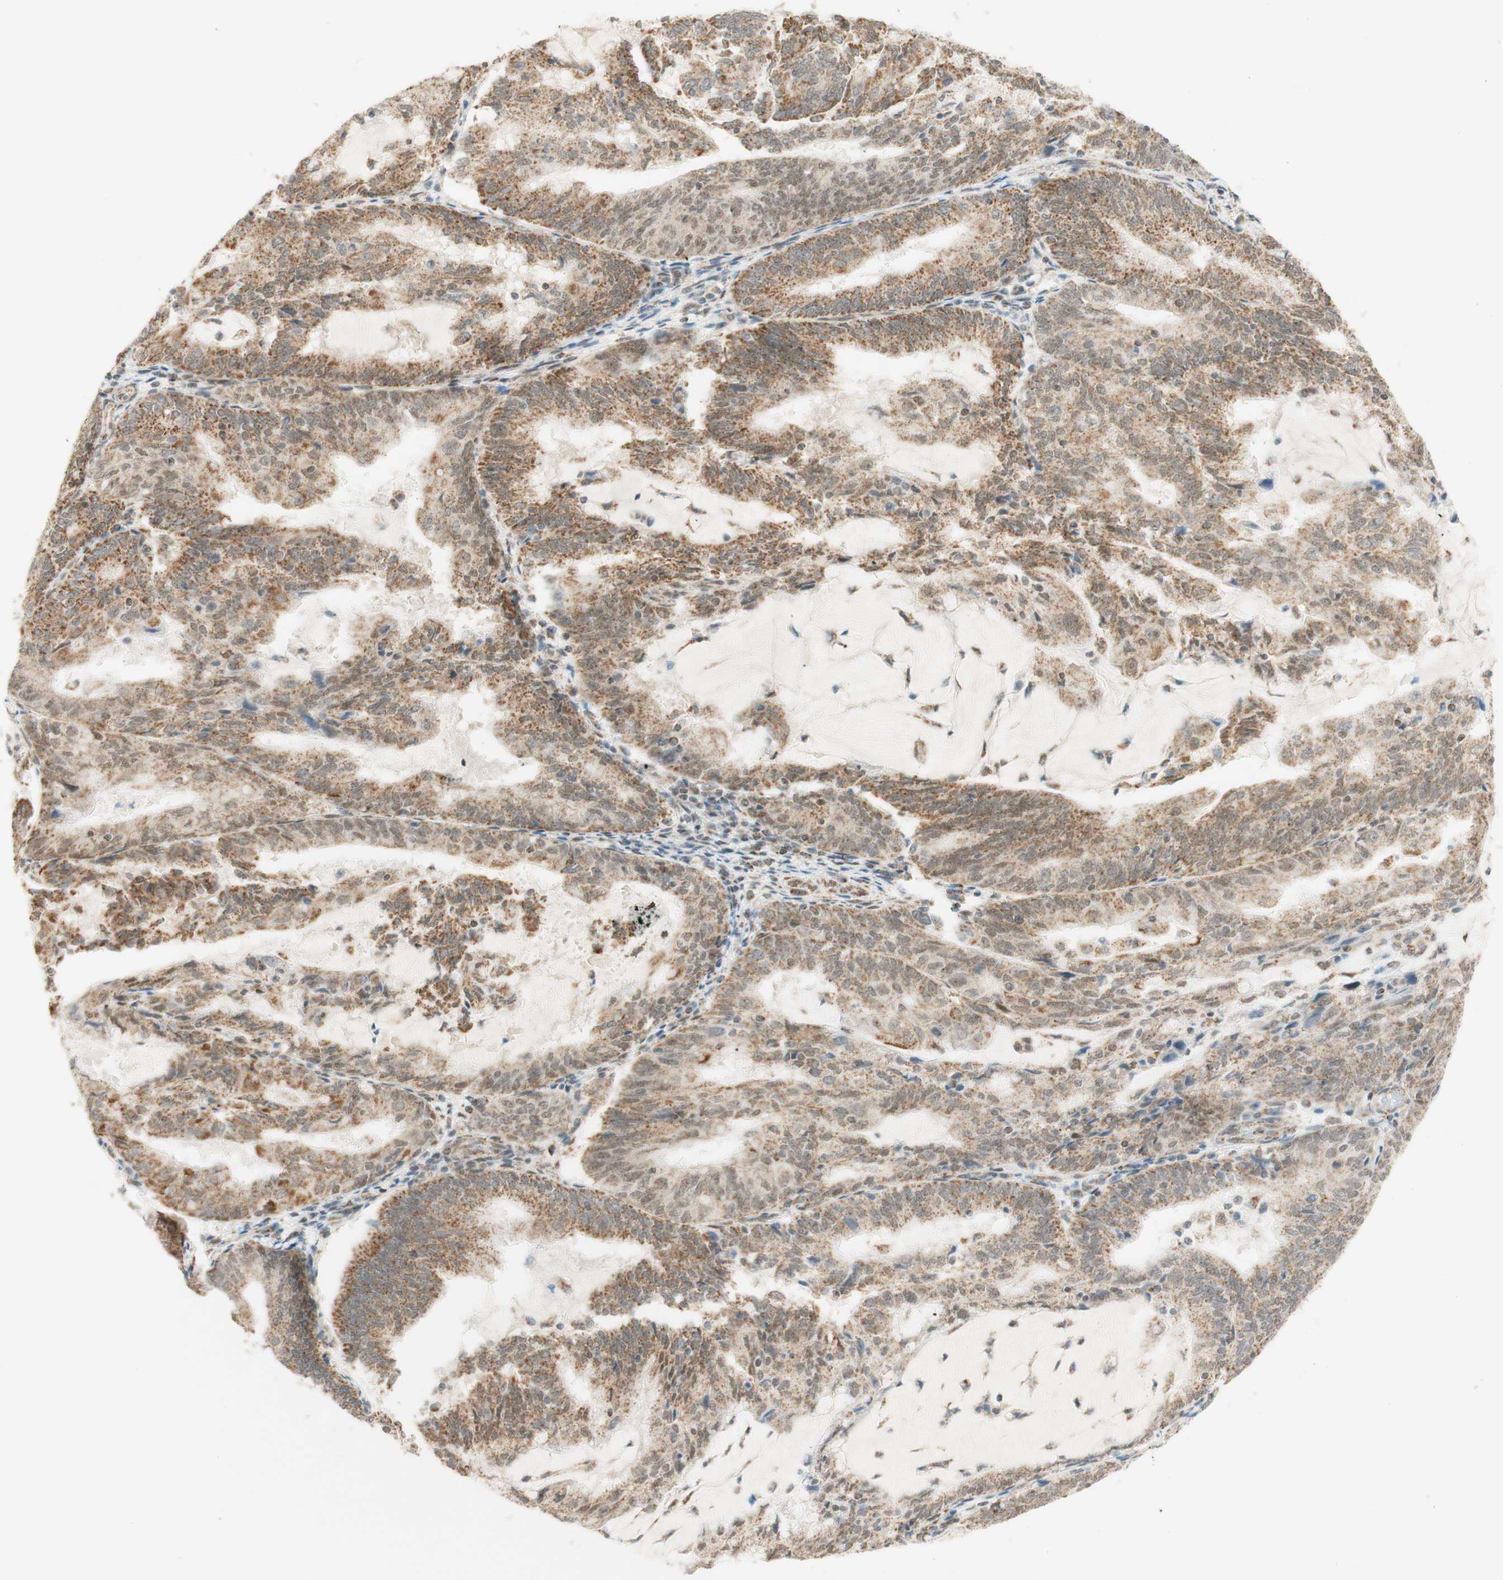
{"staining": {"intensity": "moderate", "quantity": ">75%", "location": "cytoplasmic/membranous,nuclear"}, "tissue": "endometrial cancer", "cell_type": "Tumor cells", "image_type": "cancer", "snomed": [{"axis": "morphology", "description": "Adenocarcinoma, NOS"}, {"axis": "topography", "description": "Endometrium"}], "caption": "This photomicrograph displays immunohistochemistry staining of human adenocarcinoma (endometrial), with medium moderate cytoplasmic/membranous and nuclear expression in about >75% of tumor cells.", "gene": "ZNF782", "patient": {"sex": "female", "age": 81}}